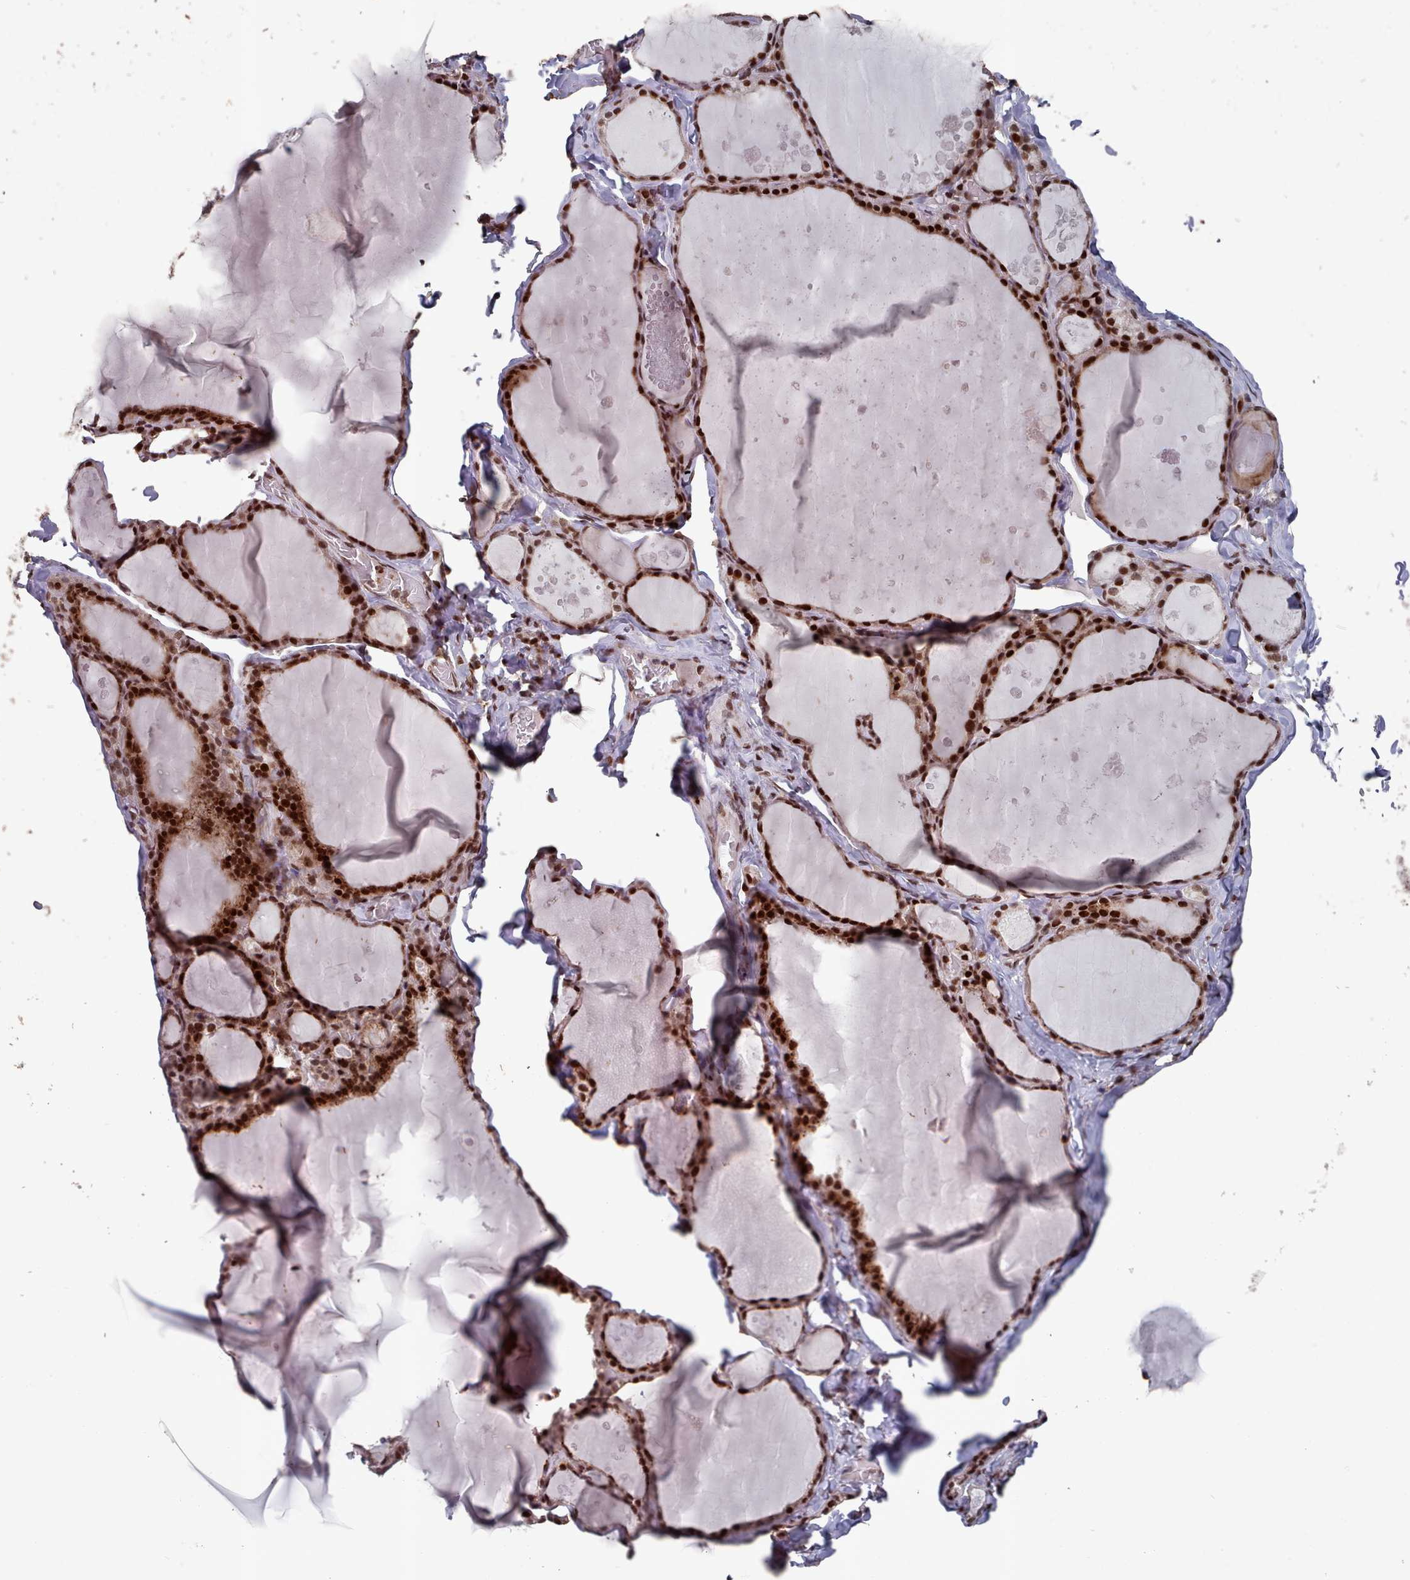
{"staining": {"intensity": "strong", "quantity": ">75%", "location": "cytoplasmic/membranous,nuclear"}, "tissue": "thyroid gland", "cell_type": "Glandular cells", "image_type": "normal", "snomed": [{"axis": "morphology", "description": "Normal tissue, NOS"}, {"axis": "topography", "description": "Thyroid gland"}], "caption": "Brown immunohistochemical staining in normal thyroid gland displays strong cytoplasmic/membranous,nuclear positivity in about >75% of glandular cells.", "gene": "PNRC2", "patient": {"sex": "male", "age": 56}}